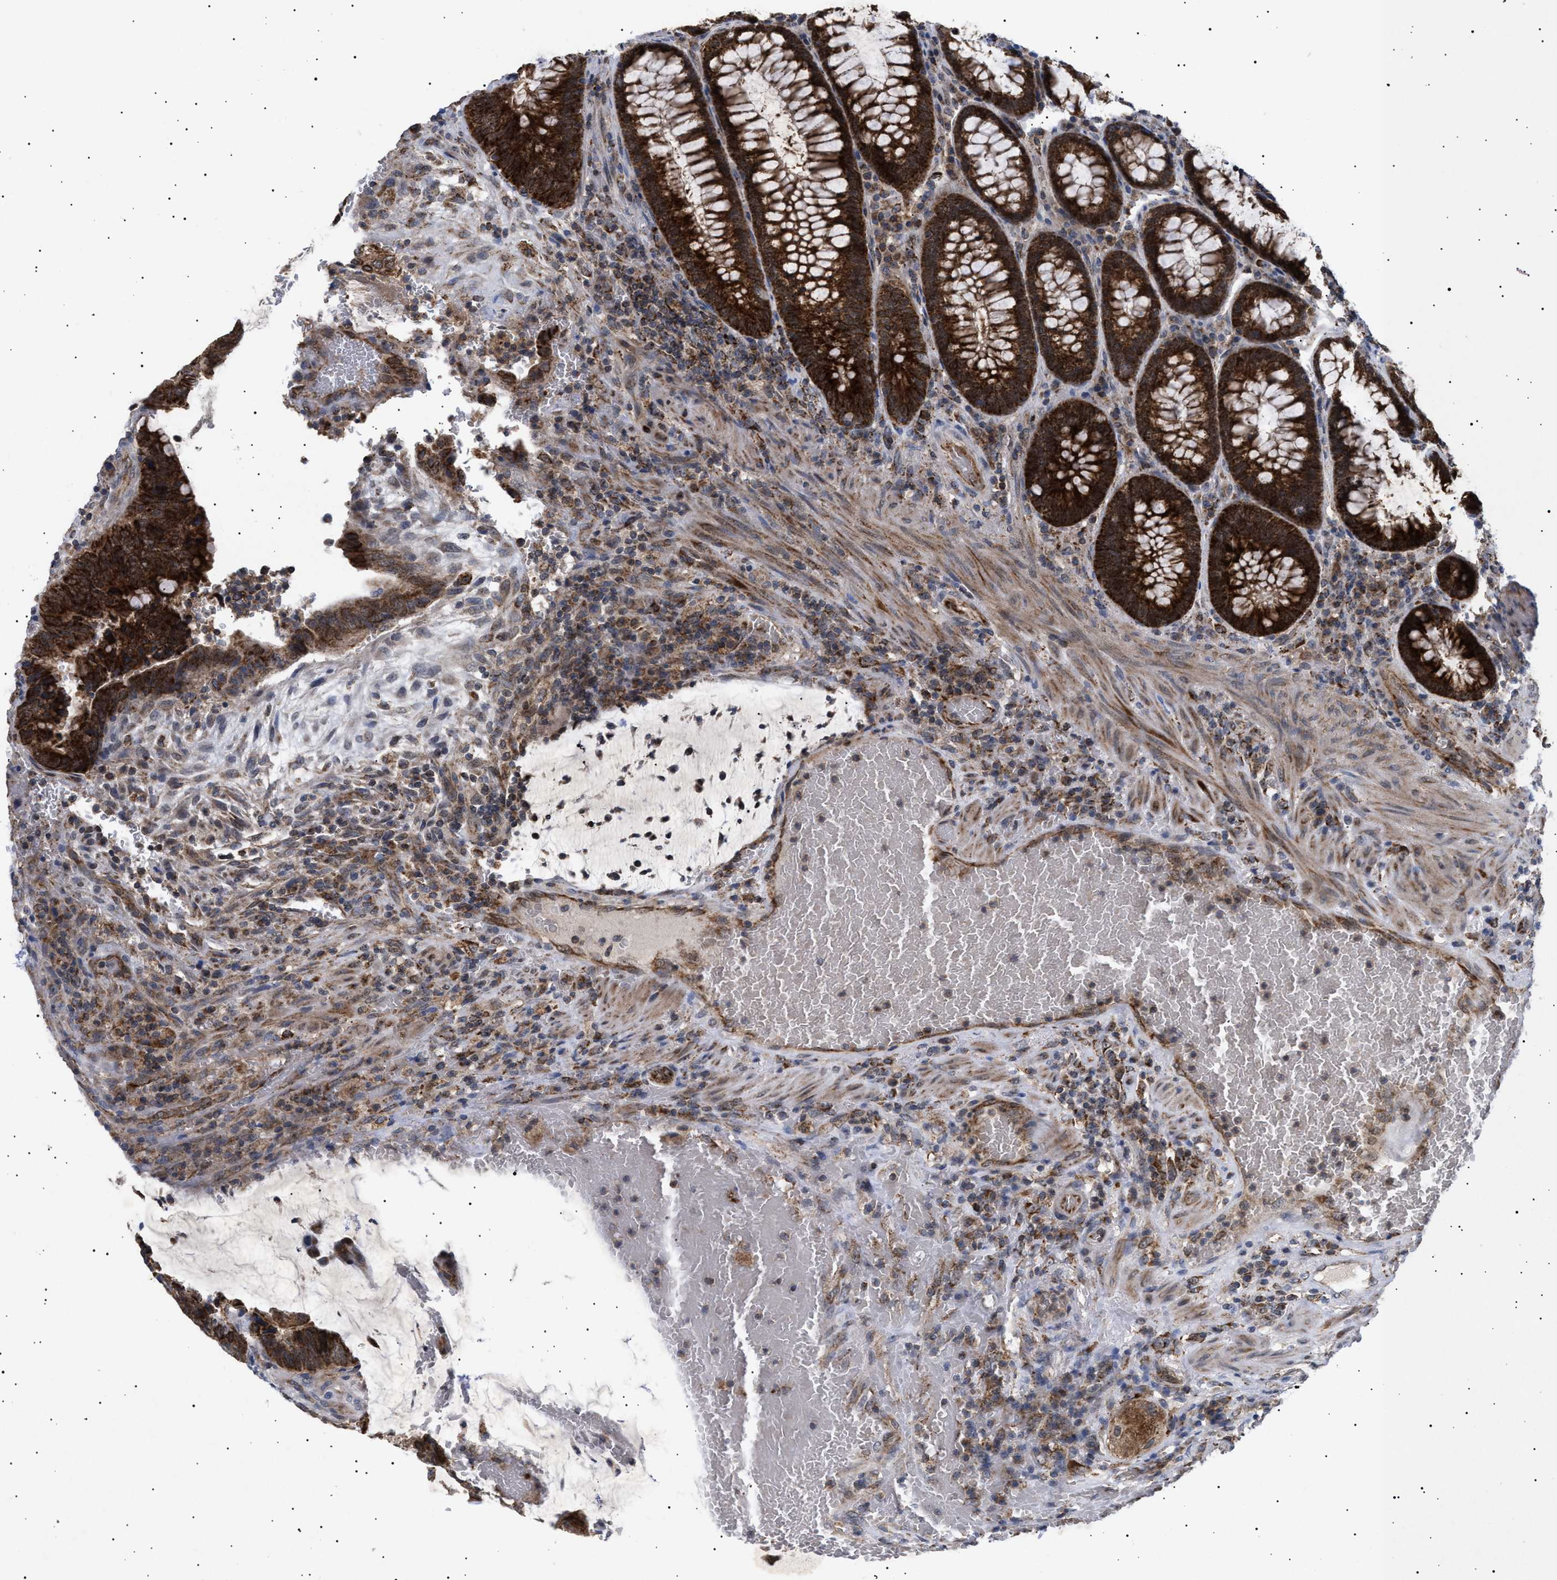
{"staining": {"intensity": "strong", "quantity": ">75%", "location": "cytoplasmic/membranous"}, "tissue": "colorectal cancer", "cell_type": "Tumor cells", "image_type": "cancer", "snomed": [{"axis": "morphology", "description": "Normal tissue, NOS"}, {"axis": "morphology", "description": "Adenocarcinoma, NOS"}, {"axis": "topography", "description": "Rectum"}, {"axis": "topography", "description": "Peripheral nerve tissue"}], "caption": "Colorectal cancer was stained to show a protein in brown. There is high levels of strong cytoplasmic/membranous positivity in approximately >75% of tumor cells.", "gene": "SIRT5", "patient": {"sex": "male", "age": 92}}